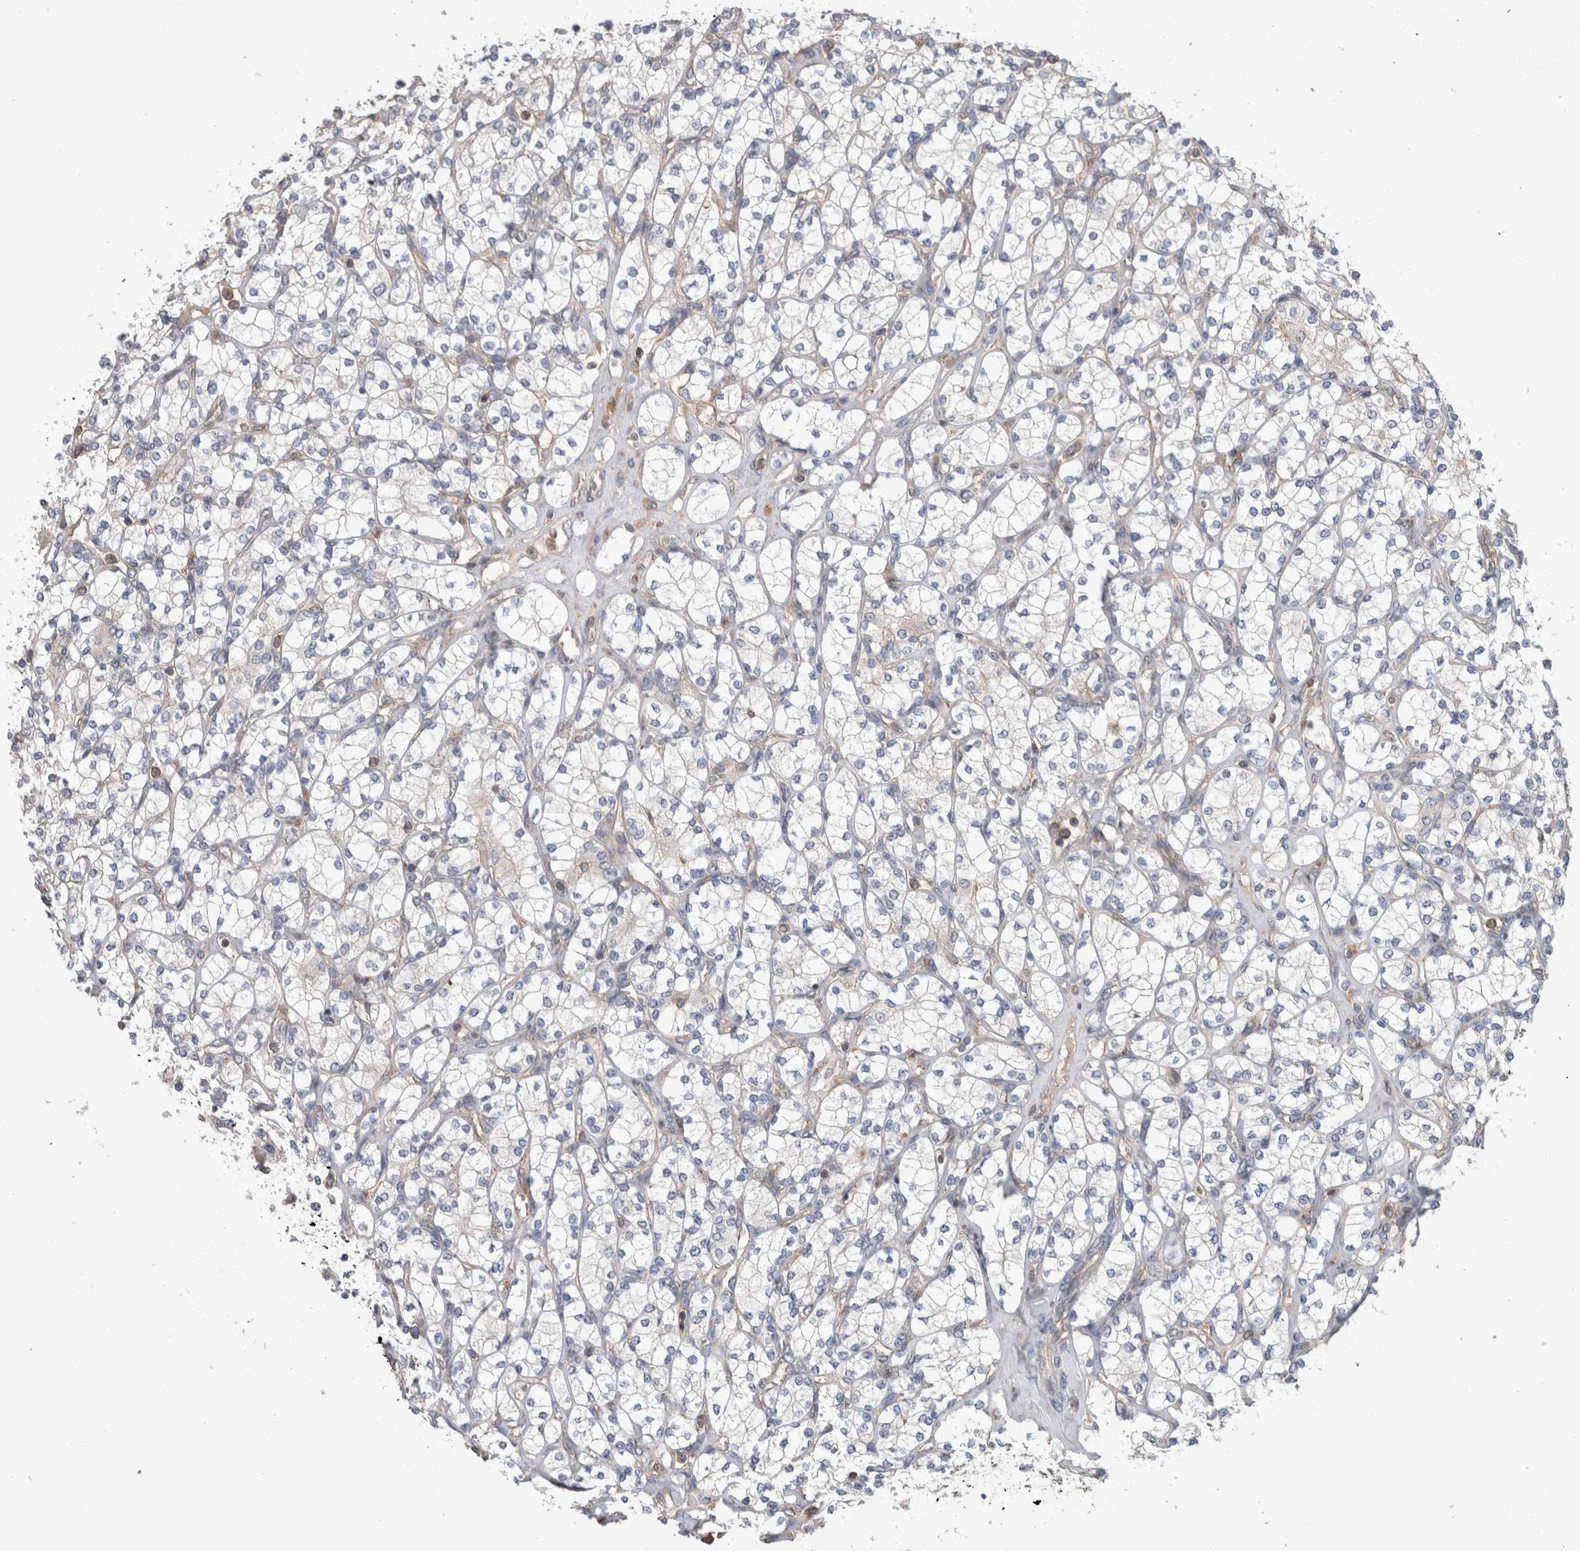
{"staining": {"intensity": "negative", "quantity": "none", "location": "none"}, "tissue": "renal cancer", "cell_type": "Tumor cells", "image_type": "cancer", "snomed": [{"axis": "morphology", "description": "Adenocarcinoma, NOS"}, {"axis": "topography", "description": "Kidney"}], "caption": "A micrograph of human adenocarcinoma (renal) is negative for staining in tumor cells.", "gene": "TARBP1", "patient": {"sex": "male", "age": 77}}